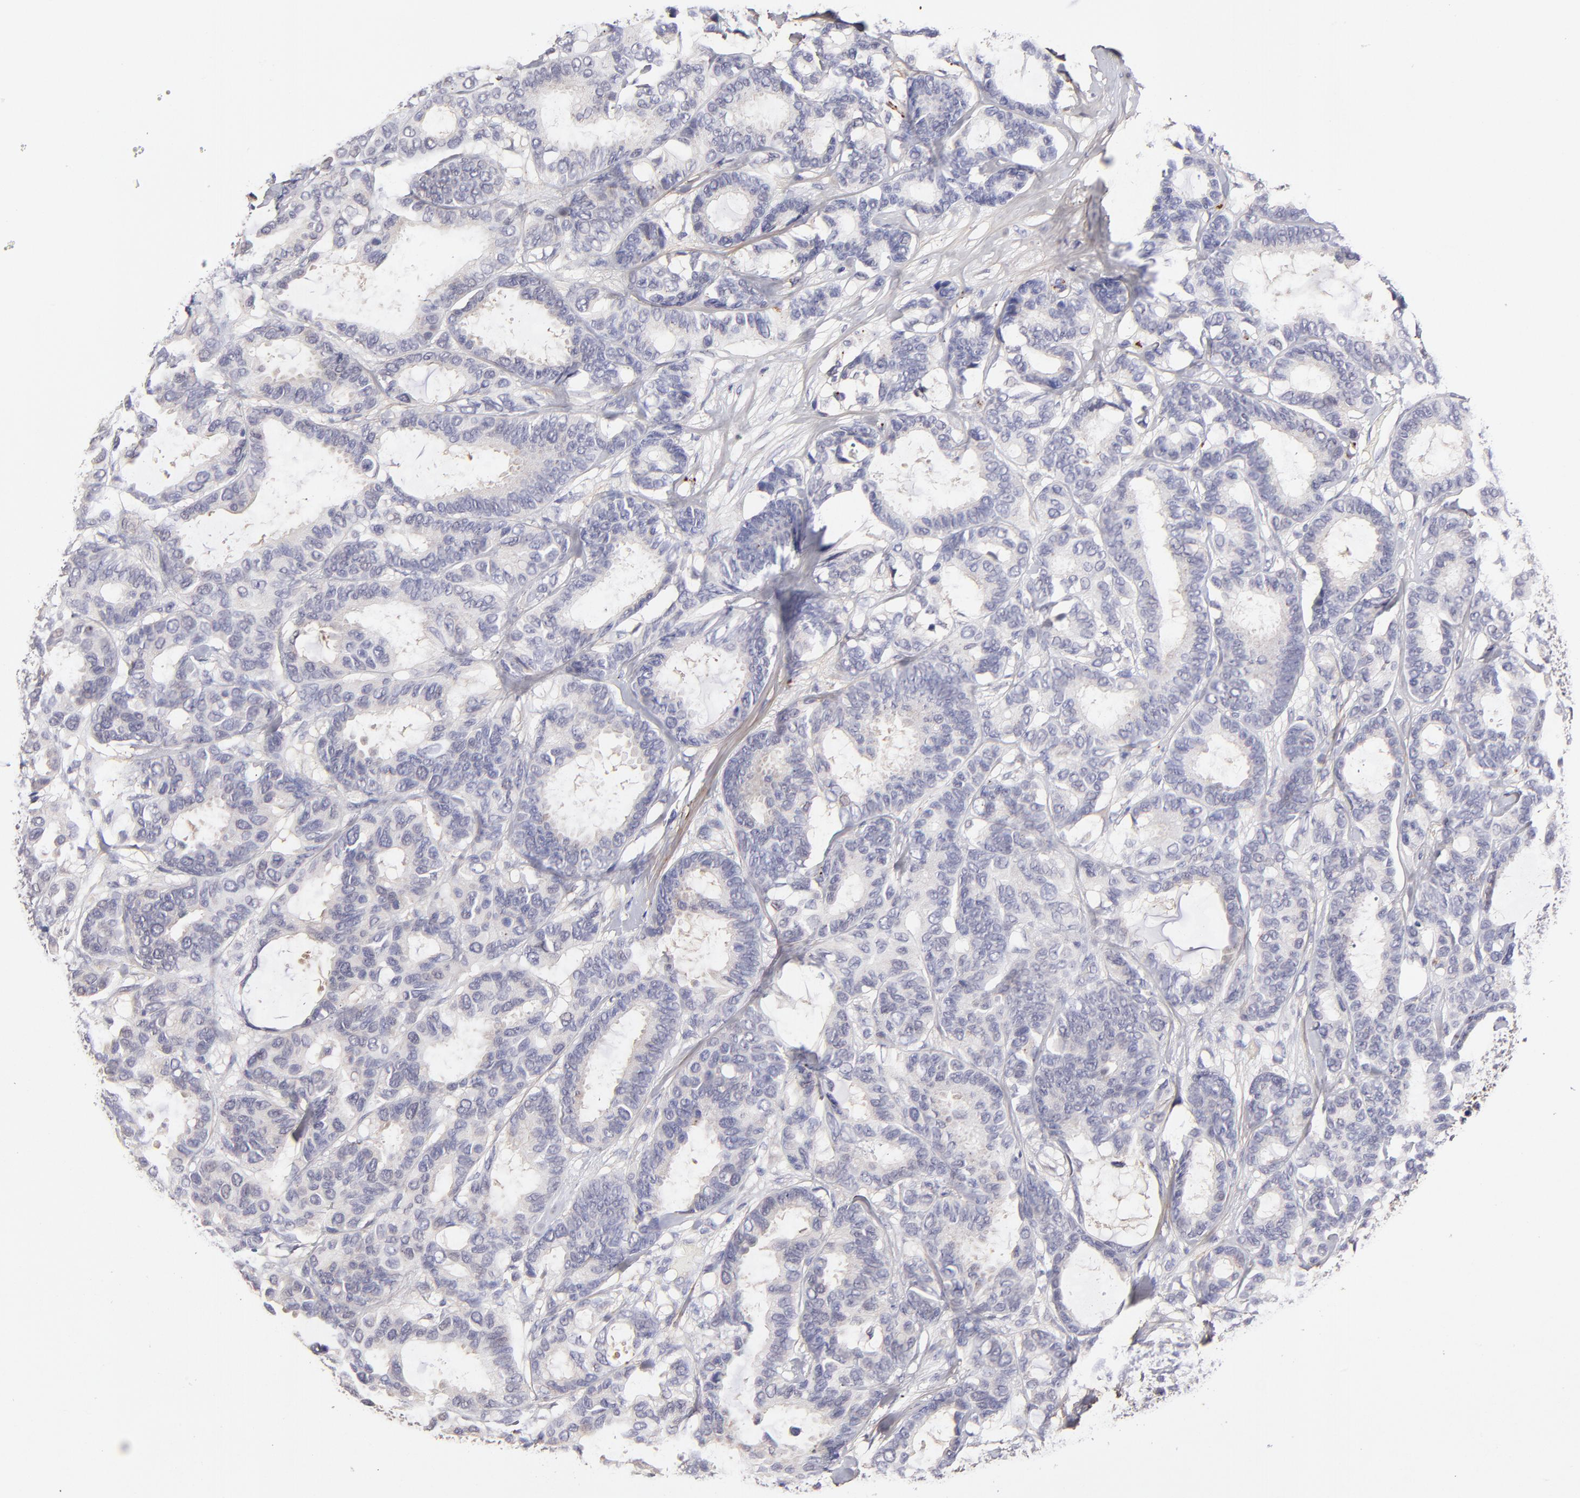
{"staining": {"intensity": "negative", "quantity": "none", "location": "none"}, "tissue": "breast cancer", "cell_type": "Tumor cells", "image_type": "cancer", "snomed": [{"axis": "morphology", "description": "Duct carcinoma"}, {"axis": "topography", "description": "Breast"}], "caption": "The micrograph shows no significant positivity in tumor cells of invasive ductal carcinoma (breast).", "gene": "BTG2", "patient": {"sex": "female", "age": 87}}